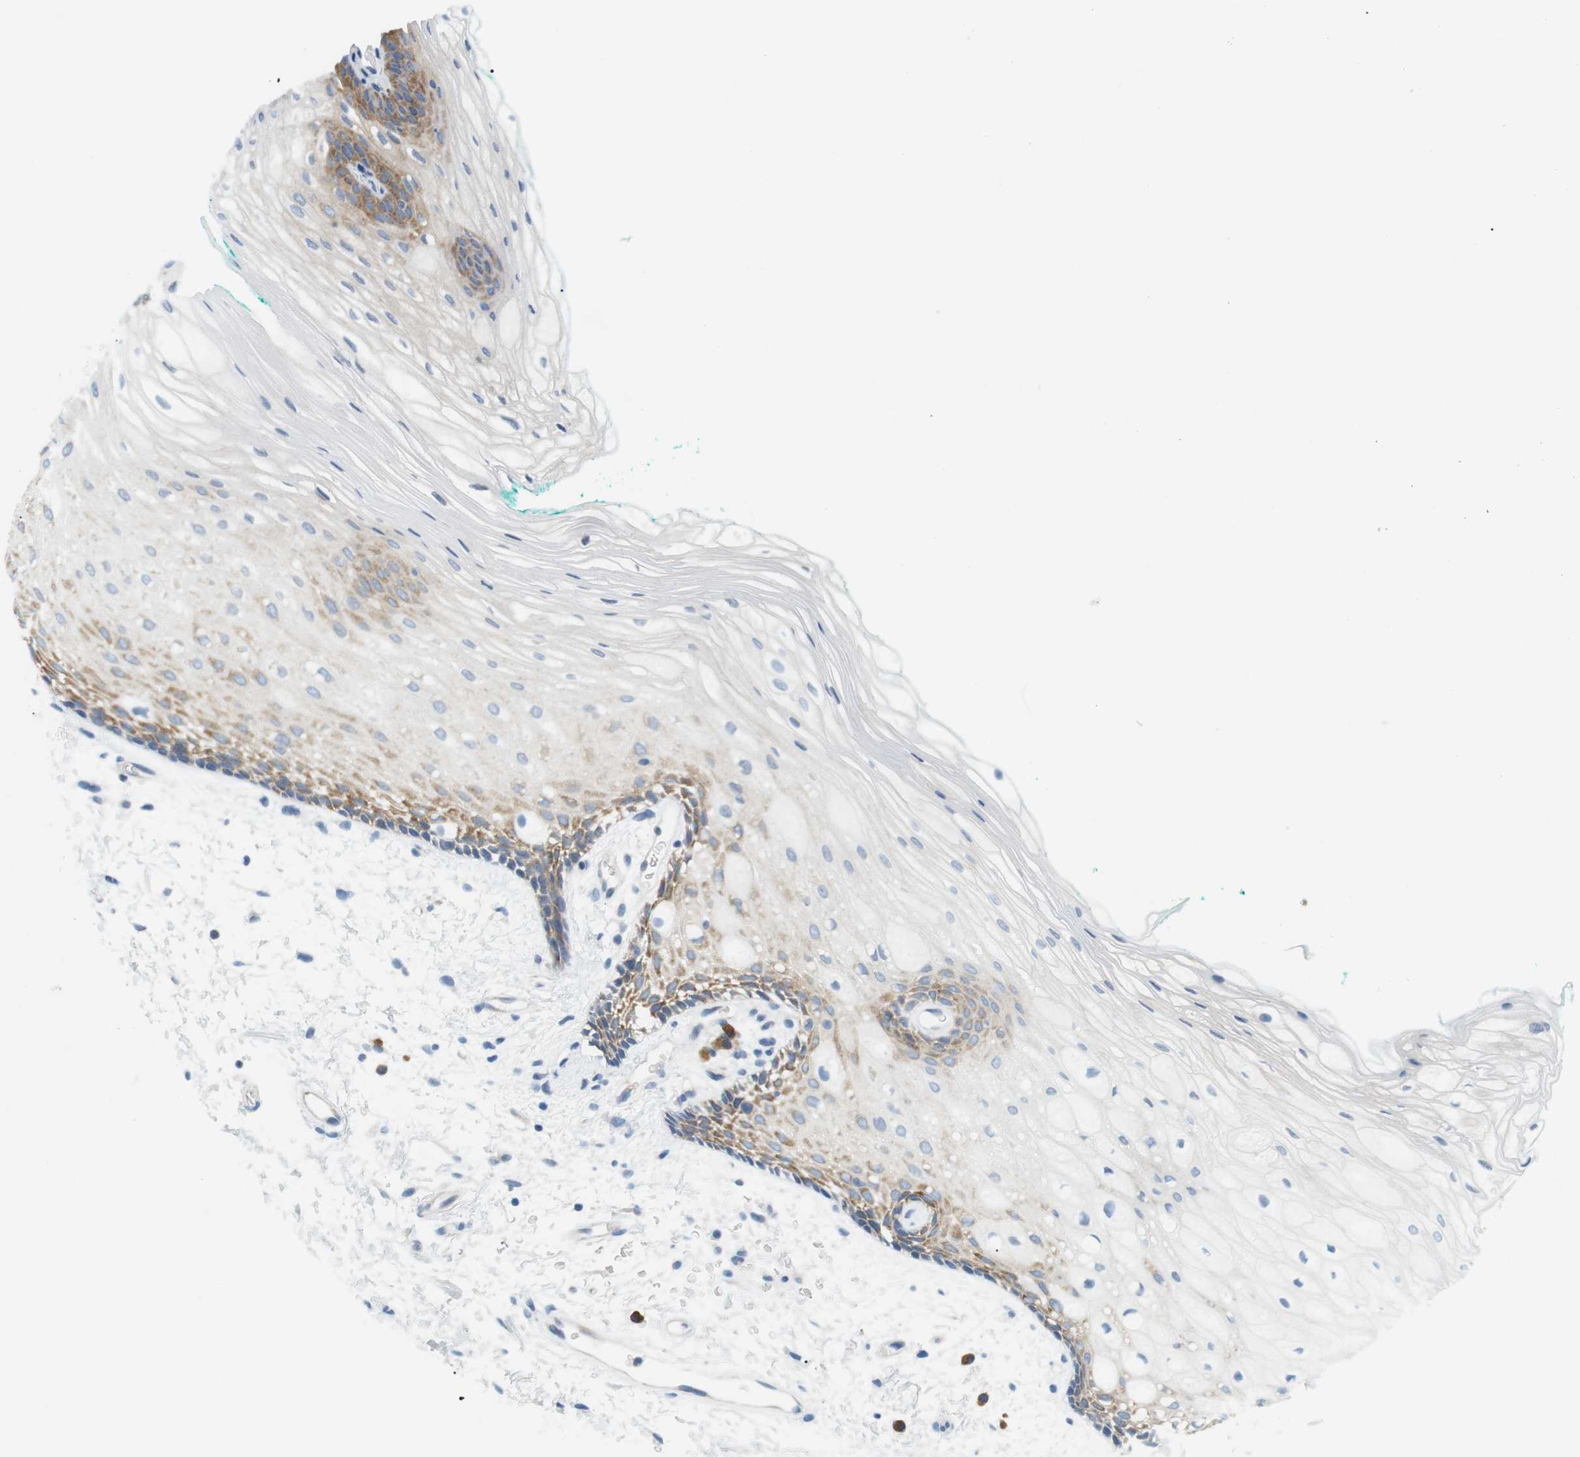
{"staining": {"intensity": "moderate", "quantity": "25%-75%", "location": "cytoplasmic/membranous"}, "tissue": "oral mucosa", "cell_type": "Squamous epithelial cells", "image_type": "normal", "snomed": [{"axis": "morphology", "description": "Normal tissue, NOS"}, {"axis": "topography", "description": "Skeletal muscle"}, {"axis": "topography", "description": "Oral tissue"}, {"axis": "topography", "description": "Peripheral nerve tissue"}], "caption": "Immunohistochemical staining of unremarkable human oral mucosa exhibits medium levels of moderate cytoplasmic/membranous staining in about 25%-75% of squamous epithelial cells. Using DAB (brown) and hematoxylin (blue) stains, captured at high magnification using brightfield microscopy.", "gene": "TMEM200A", "patient": {"sex": "female", "age": 84}}